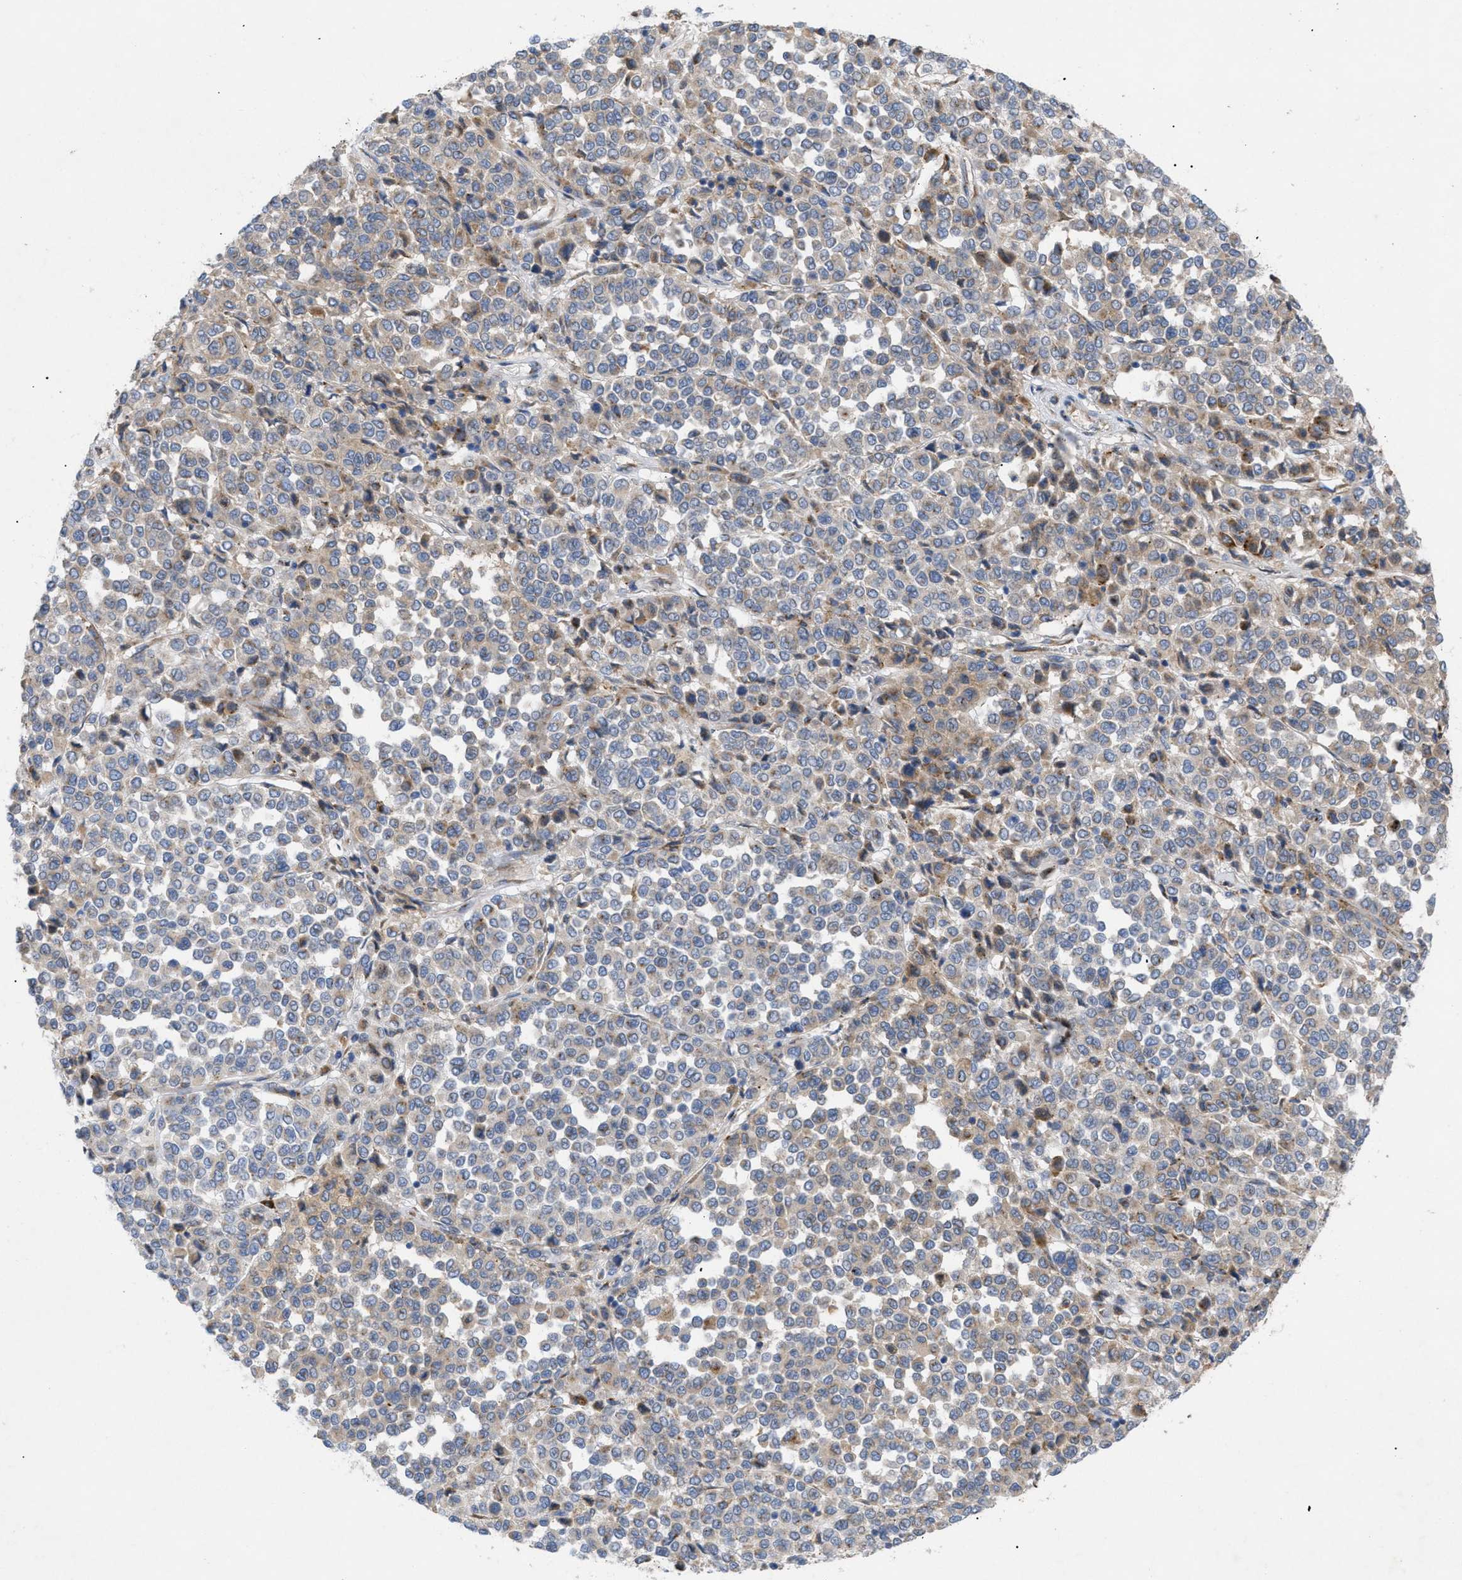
{"staining": {"intensity": "weak", "quantity": ">75%", "location": "cytoplasmic/membranous"}, "tissue": "melanoma", "cell_type": "Tumor cells", "image_type": "cancer", "snomed": [{"axis": "morphology", "description": "Malignant melanoma, Metastatic site"}, {"axis": "topography", "description": "Pancreas"}], "caption": "Malignant melanoma (metastatic site) stained with a brown dye exhibits weak cytoplasmic/membranous positive positivity in approximately >75% of tumor cells.", "gene": "SLC50A1", "patient": {"sex": "female", "age": 30}}